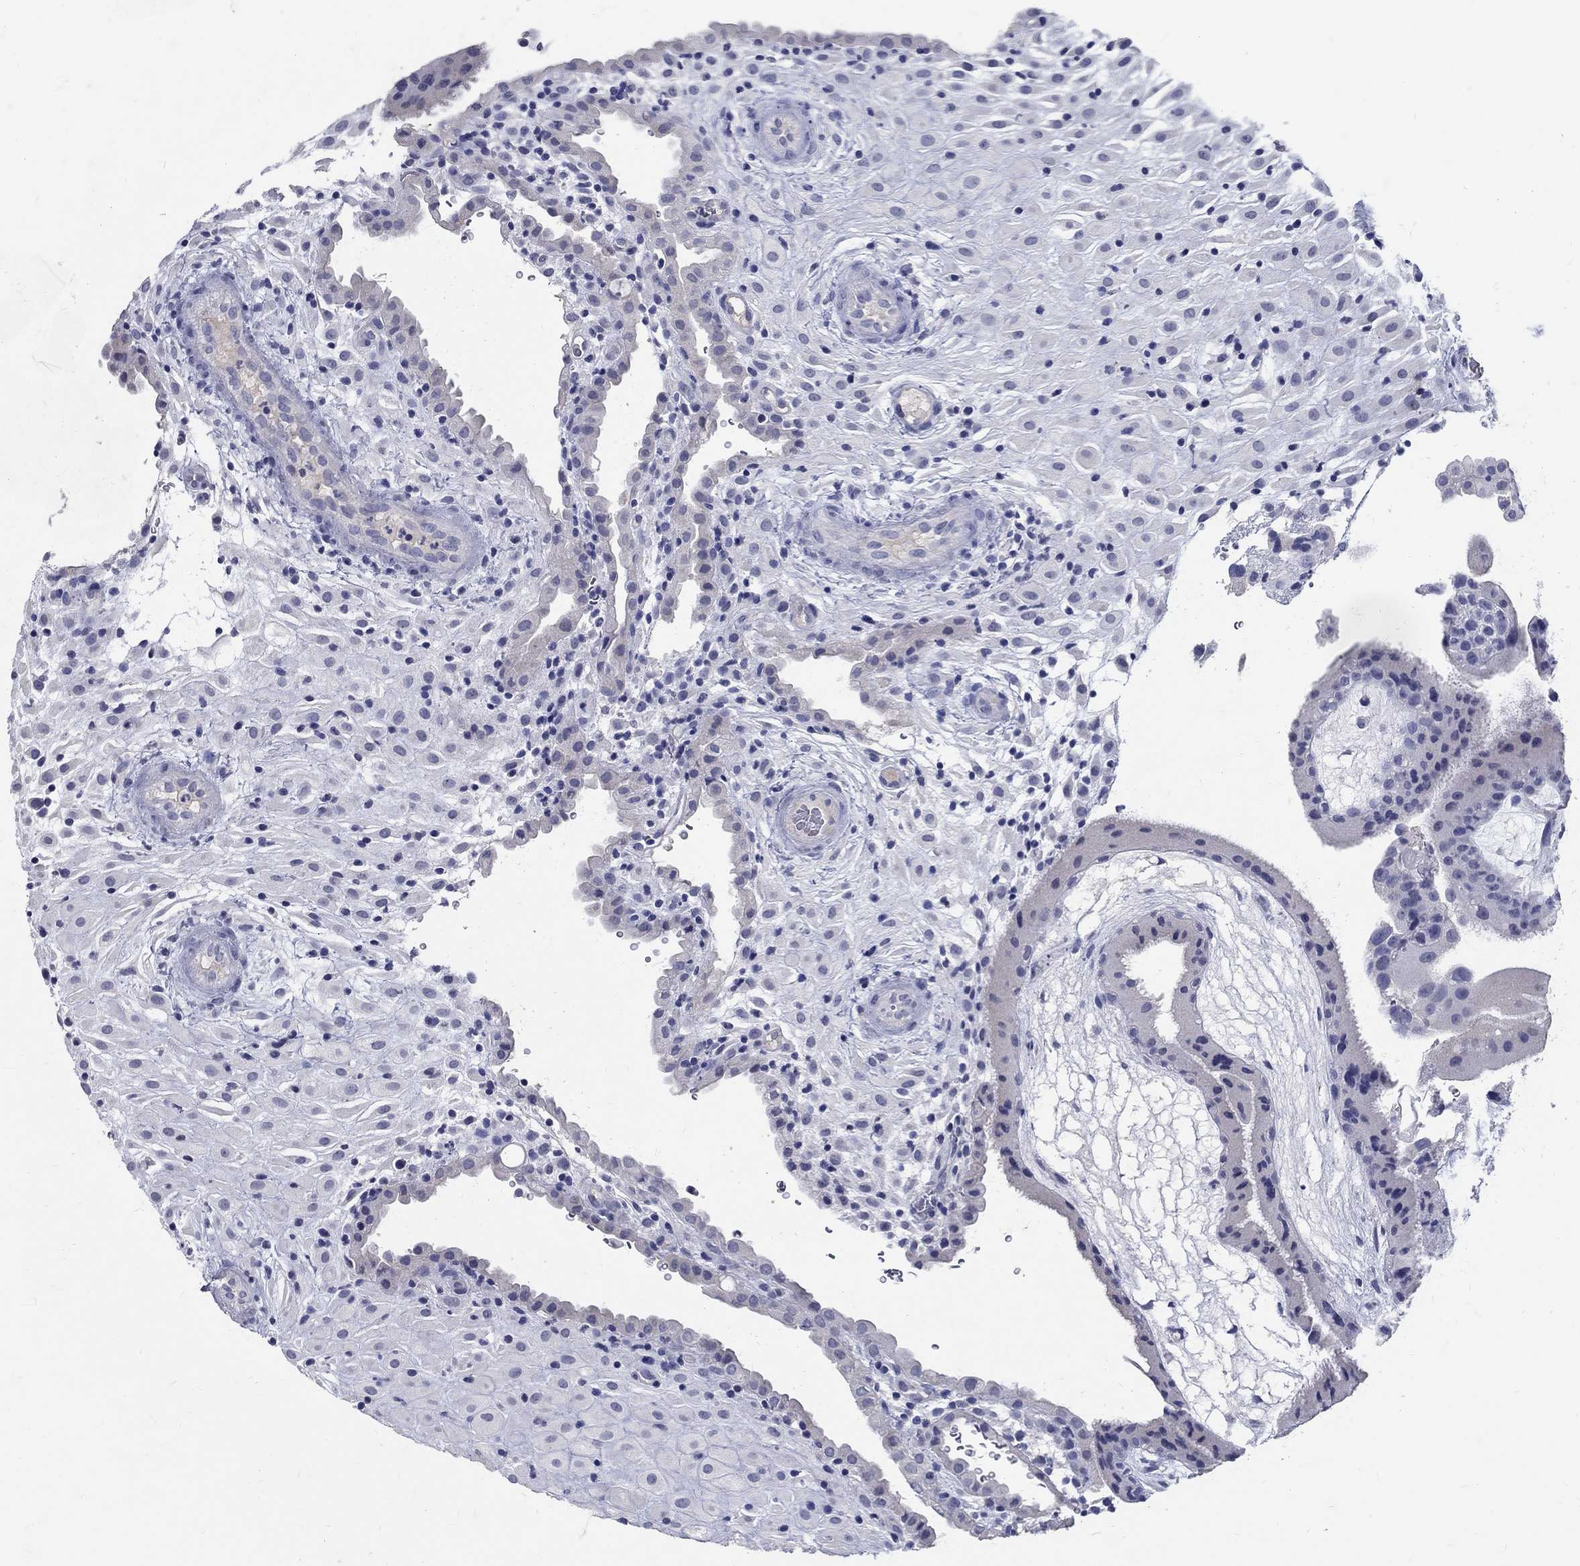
{"staining": {"intensity": "negative", "quantity": "none", "location": "none"}, "tissue": "placenta", "cell_type": "Decidual cells", "image_type": "normal", "snomed": [{"axis": "morphology", "description": "Normal tissue, NOS"}, {"axis": "topography", "description": "Placenta"}], "caption": "This is an IHC photomicrograph of benign human placenta. There is no expression in decidual cells.", "gene": "SOX2", "patient": {"sex": "female", "age": 19}}